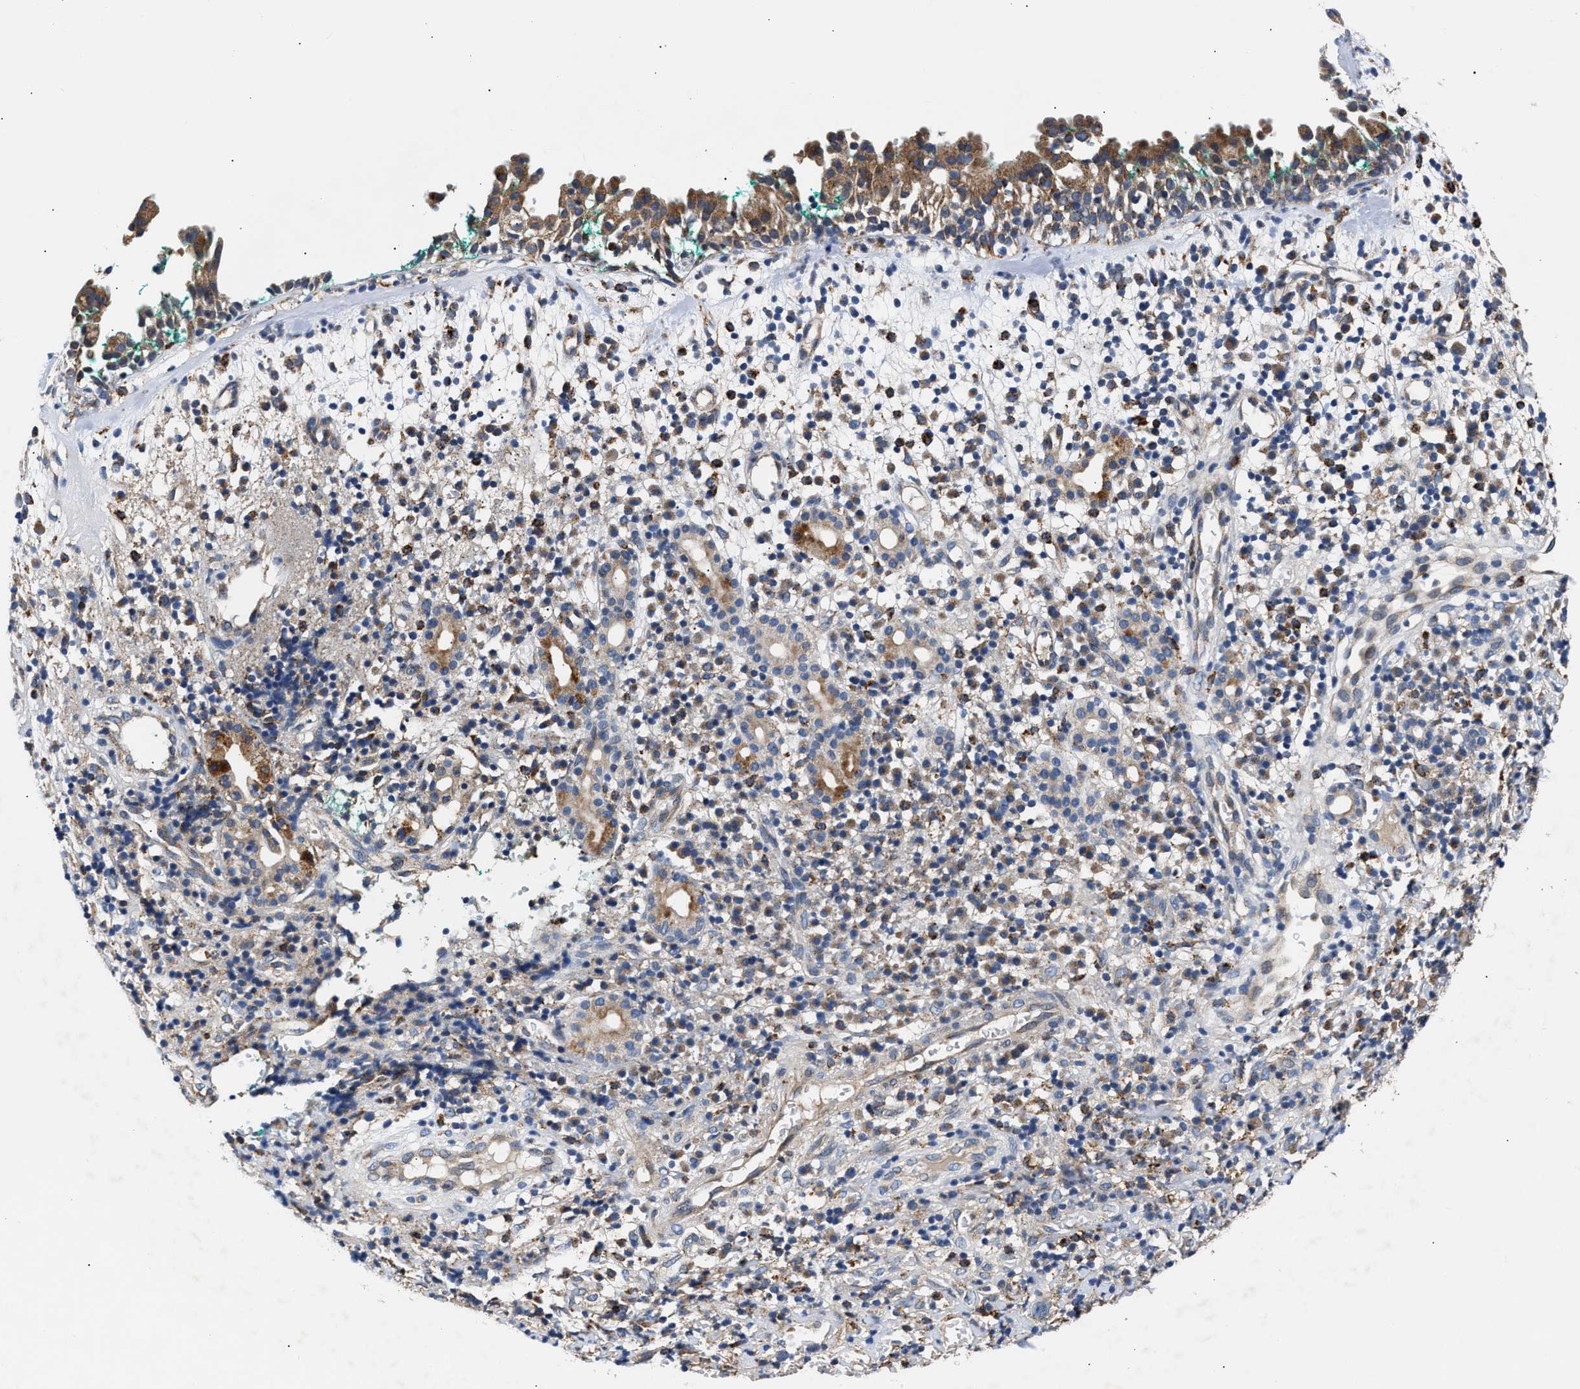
{"staining": {"intensity": "moderate", "quantity": ">75%", "location": "cytoplasmic/membranous"}, "tissue": "nasopharynx", "cell_type": "Respiratory epithelial cells", "image_type": "normal", "snomed": [{"axis": "morphology", "description": "Normal tissue, NOS"}, {"axis": "morphology", "description": "Basal cell carcinoma"}, {"axis": "topography", "description": "Cartilage tissue"}, {"axis": "topography", "description": "Nasopharynx"}, {"axis": "topography", "description": "Oral tissue"}], "caption": "An image showing moderate cytoplasmic/membranous positivity in about >75% of respiratory epithelial cells in unremarkable nasopharynx, as visualized by brown immunohistochemical staining.", "gene": "CCDC146", "patient": {"sex": "female", "age": 77}}